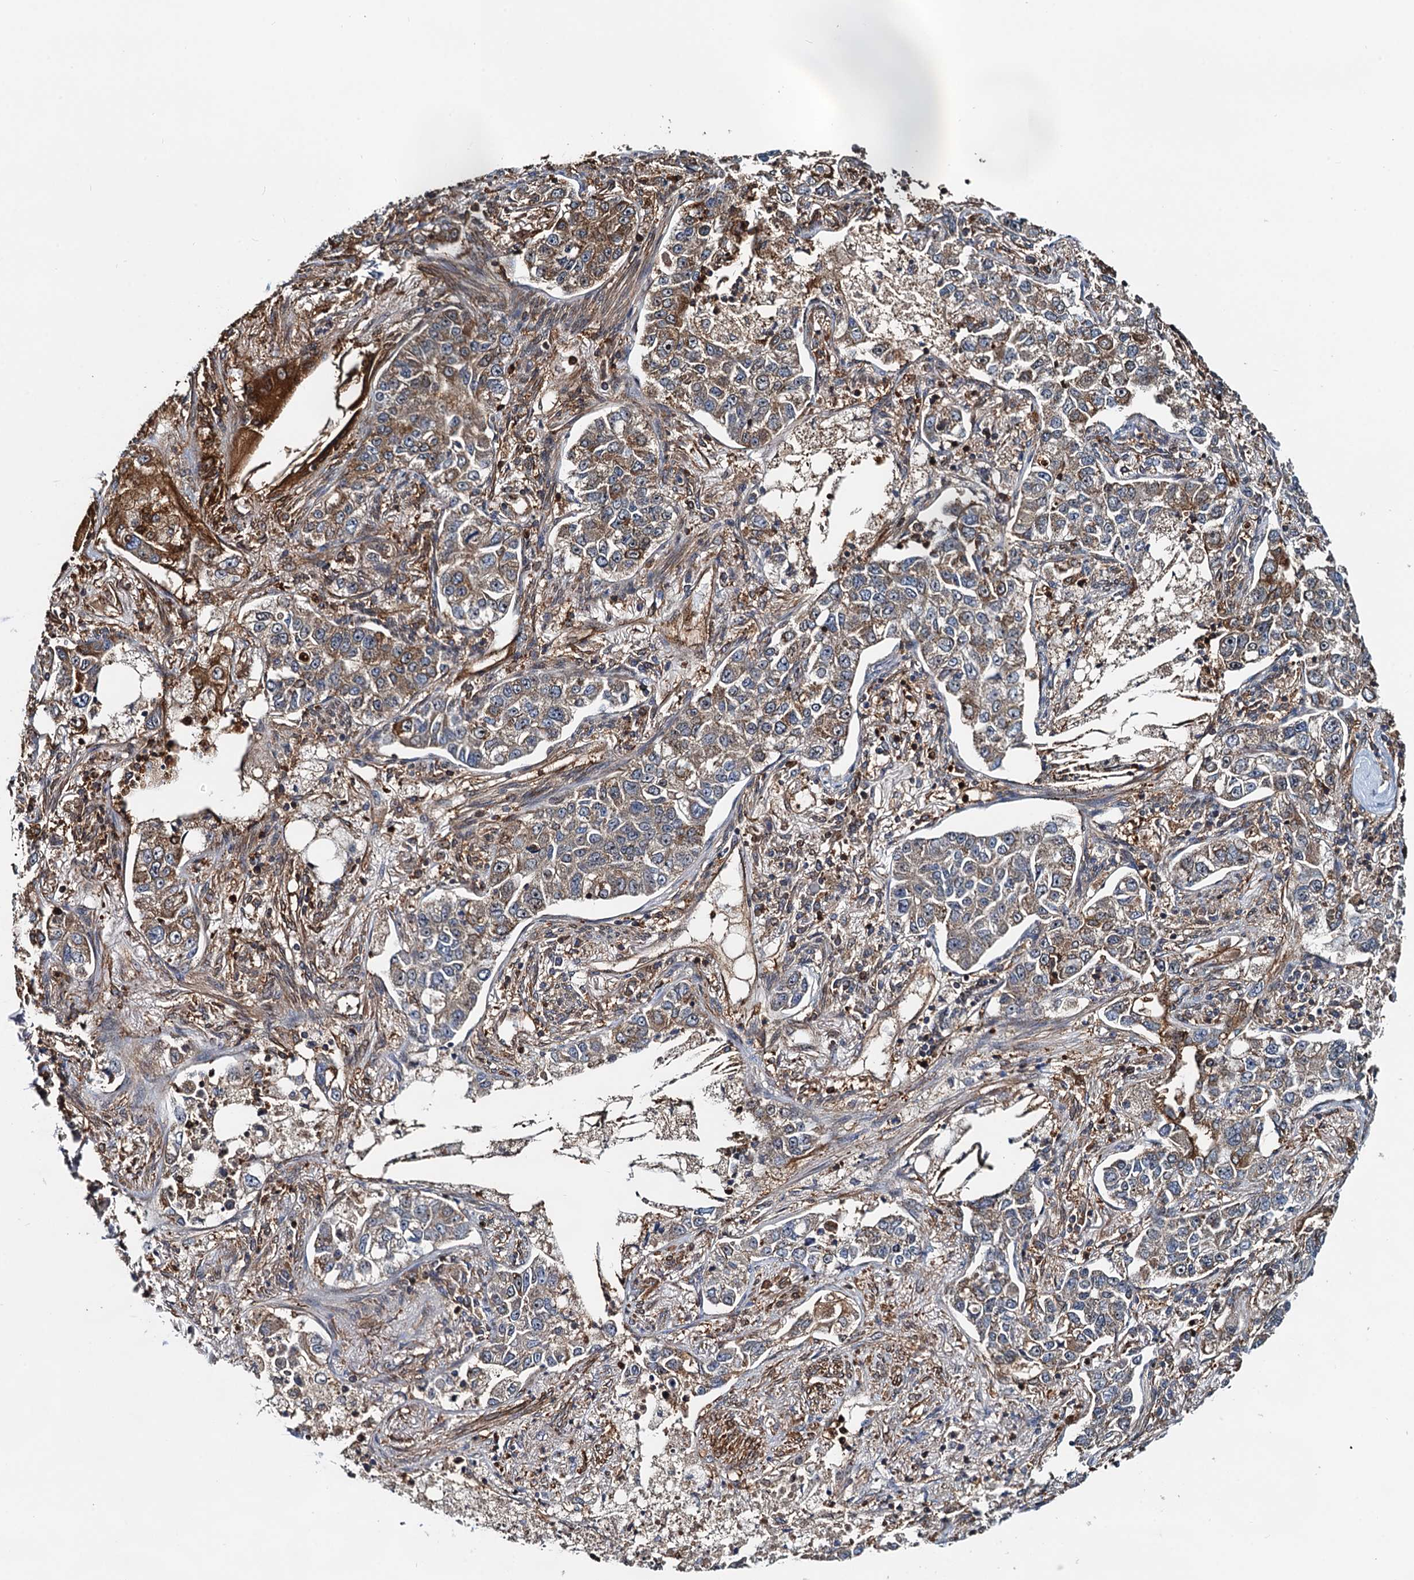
{"staining": {"intensity": "moderate", "quantity": "25%-75%", "location": "cytoplasmic/membranous"}, "tissue": "lung cancer", "cell_type": "Tumor cells", "image_type": "cancer", "snomed": [{"axis": "morphology", "description": "Adenocarcinoma, NOS"}, {"axis": "topography", "description": "Lung"}], "caption": "Brown immunohistochemical staining in lung adenocarcinoma displays moderate cytoplasmic/membranous positivity in about 25%-75% of tumor cells.", "gene": "USP6NL", "patient": {"sex": "male", "age": 49}}